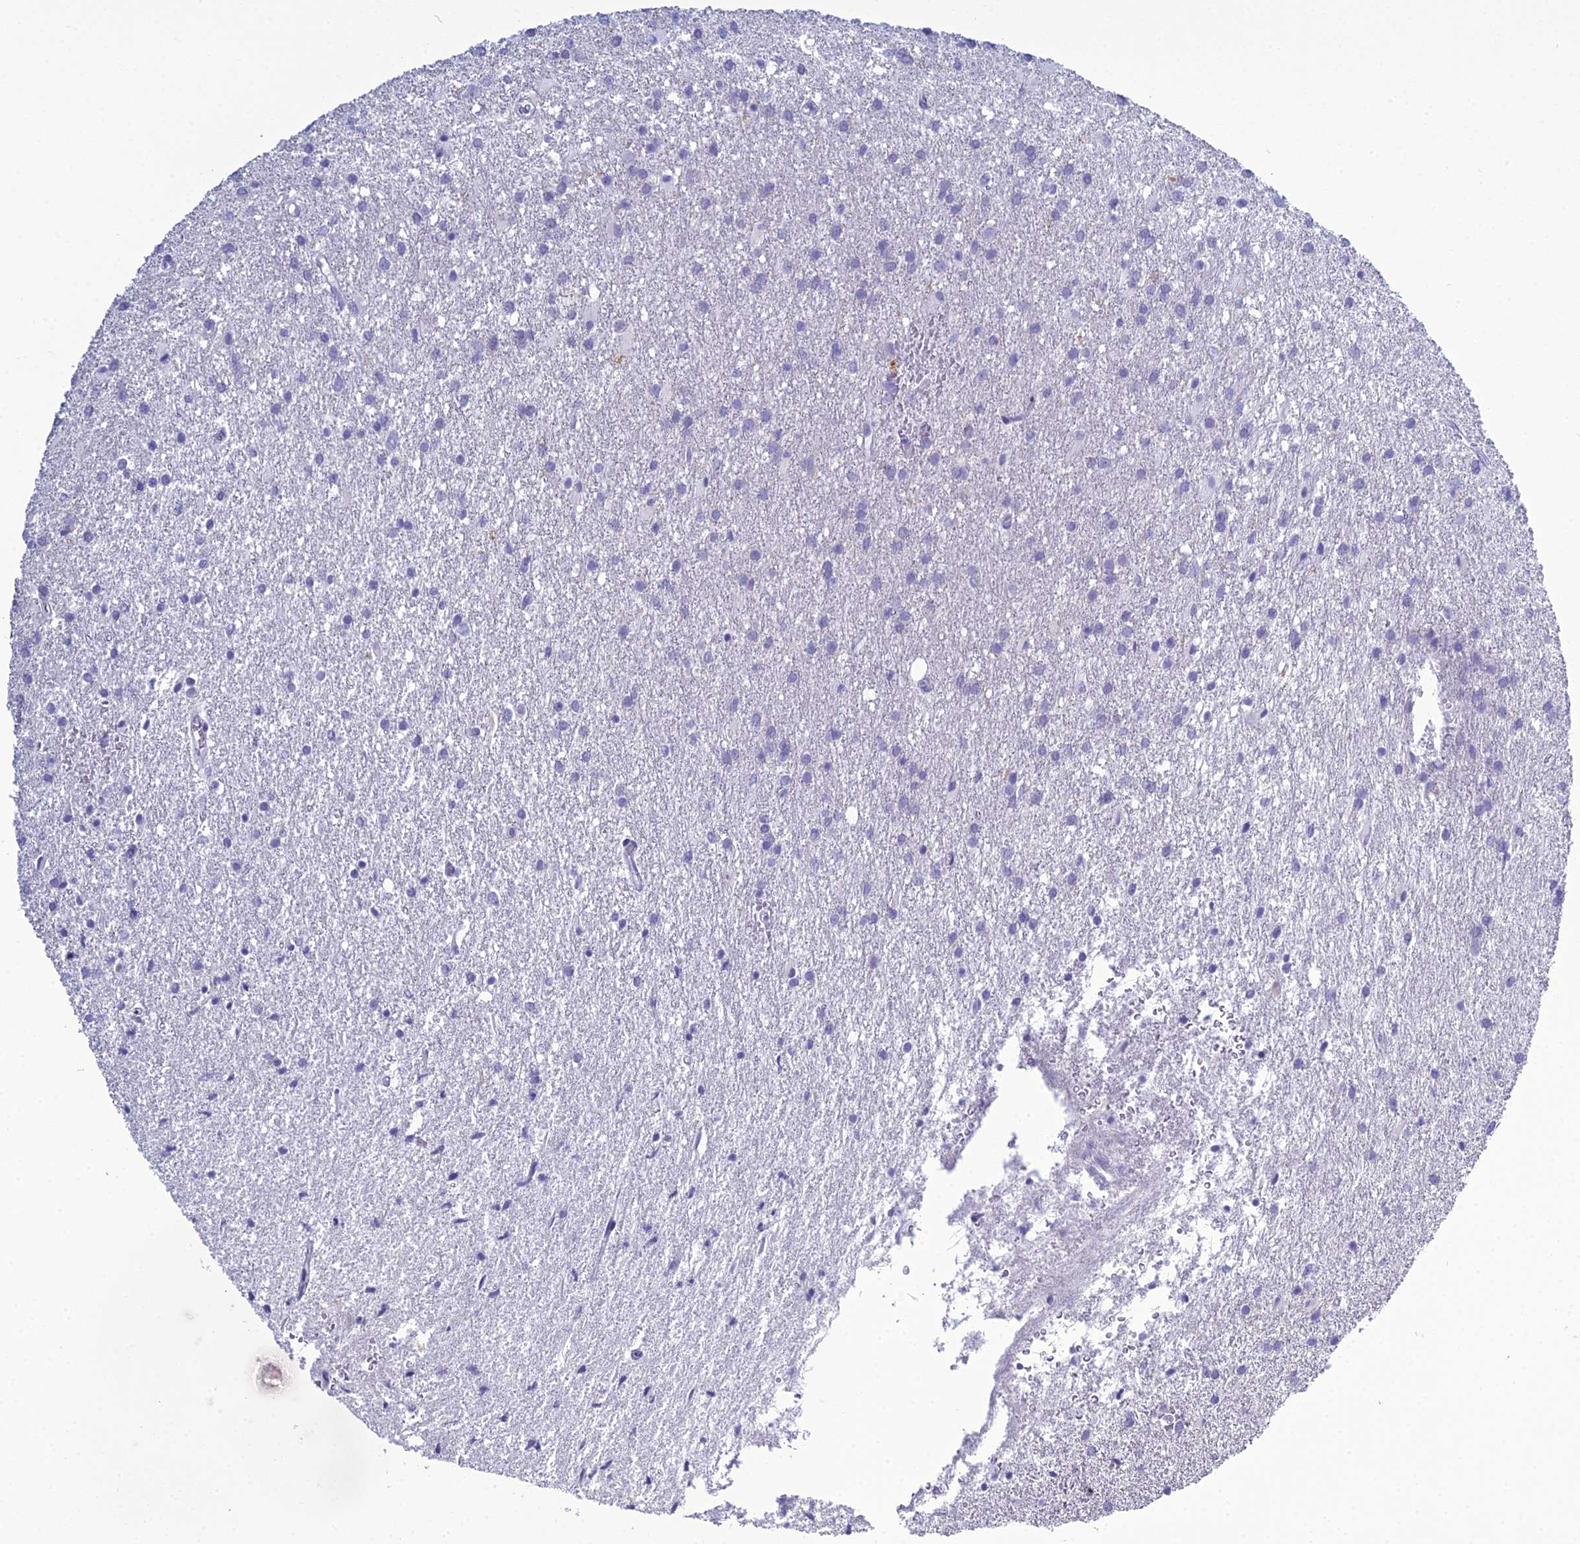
{"staining": {"intensity": "negative", "quantity": "none", "location": "none"}, "tissue": "glioma", "cell_type": "Tumor cells", "image_type": "cancer", "snomed": [{"axis": "morphology", "description": "Glioma, malignant, High grade"}, {"axis": "topography", "description": "Brain"}], "caption": "Immunohistochemistry micrograph of glioma stained for a protein (brown), which reveals no staining in tumor cells.", "gene": "ACE", "patient": {"sex": "female", "age": 50}}